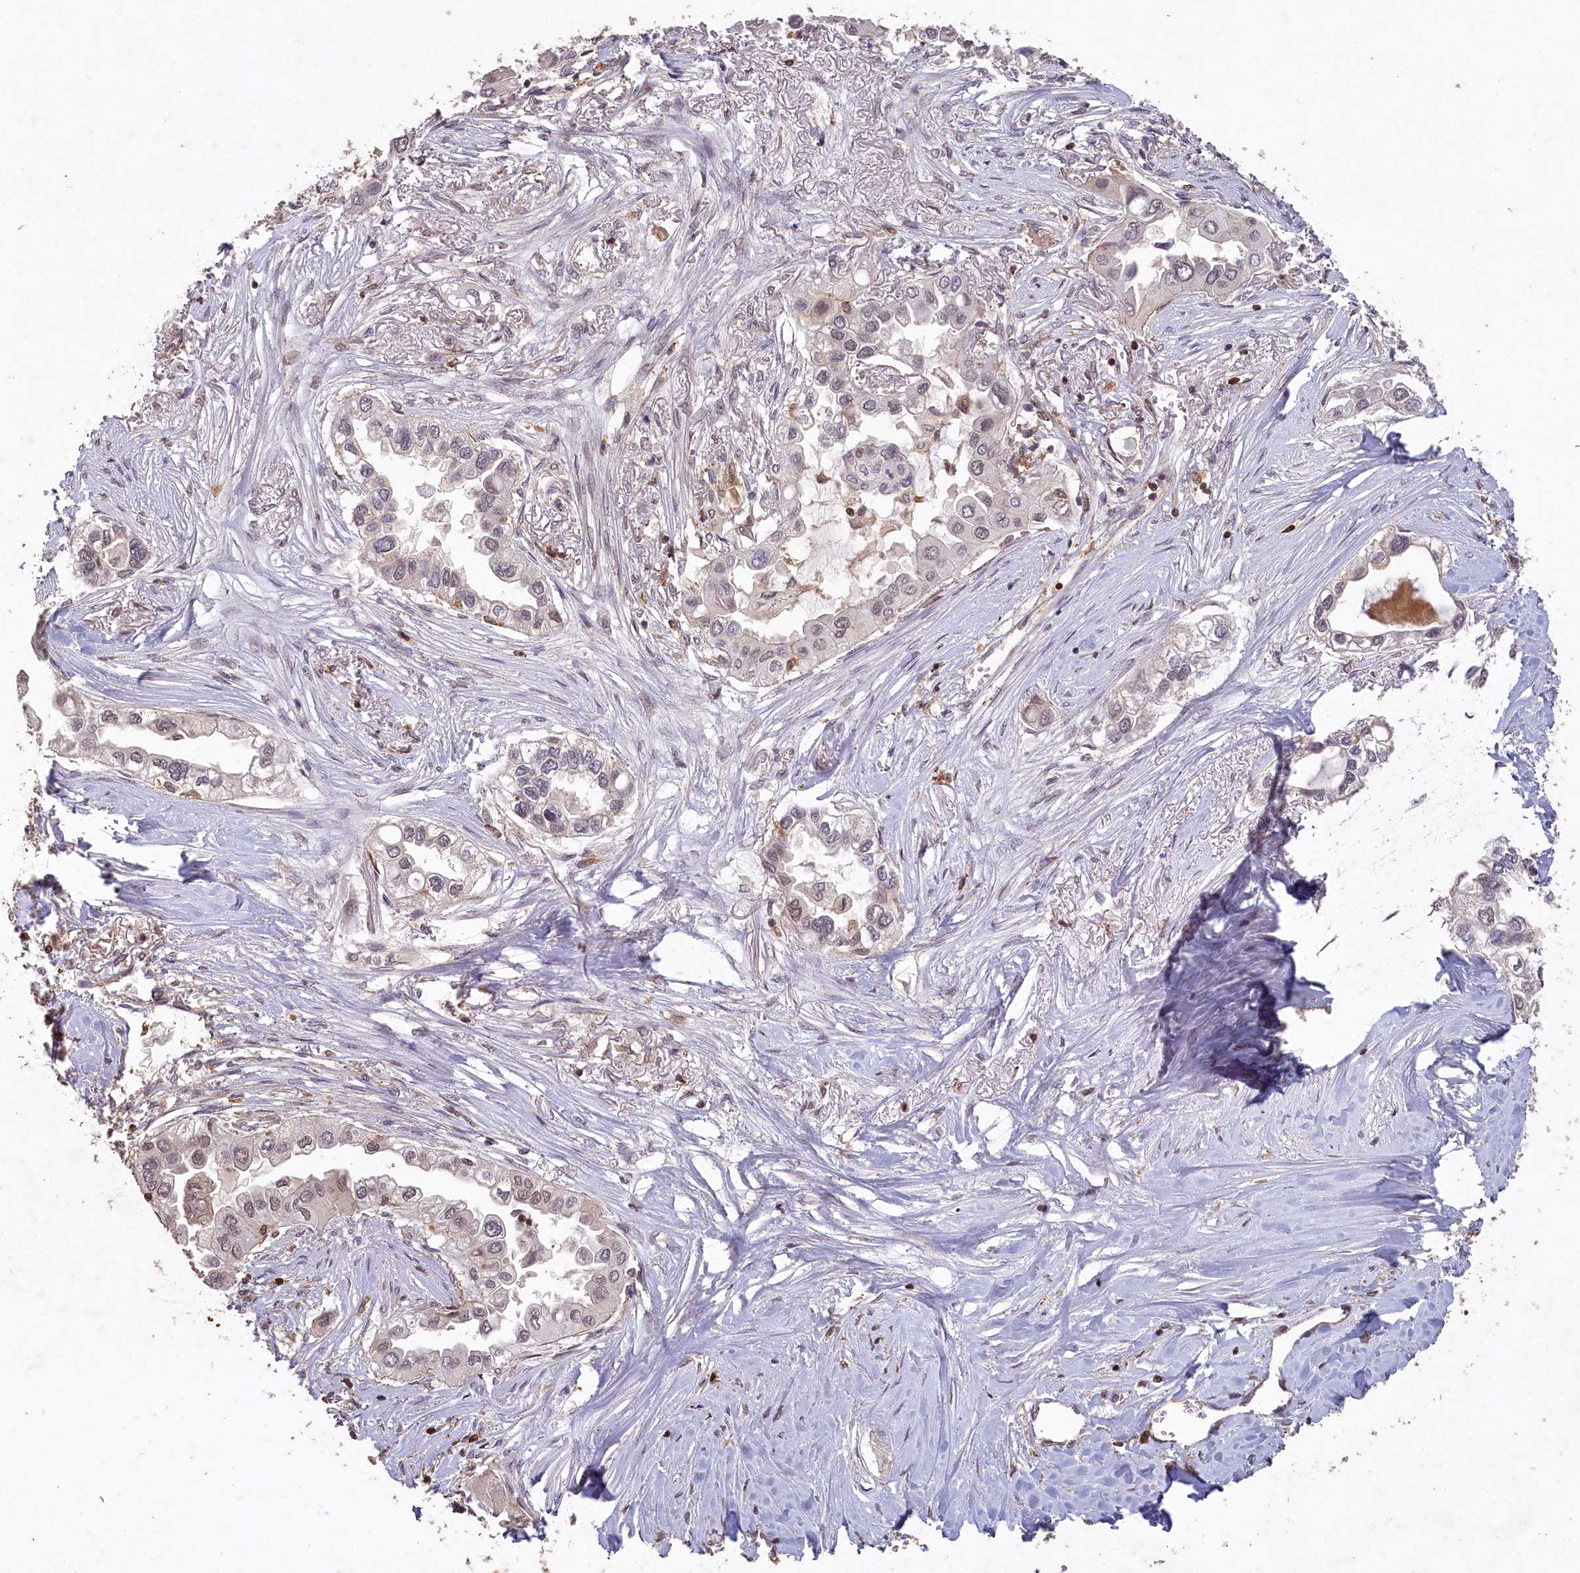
{"staining": {"intensity": "weak", "quantity": "<25%", "location": "nuclear"}, "tissue": "lung cancer", "cell_type": "Tumor cells", "image_type": "cancer", "snomed": [{"axis": "morphology", "description": "Adenocarcinoma, NOS"}, {"axis": "topography", "description": "Lung"}], "caption": "IHC photomicrograph of neoplastic tissue: human adenocarcinoma (lung) stained with DAB (3,3'-diaminobenzidine) demonstrates no significant protein positivity in tumor cells.", "gene": "MADD", "patient": {"sex": "female", "age": 76}}